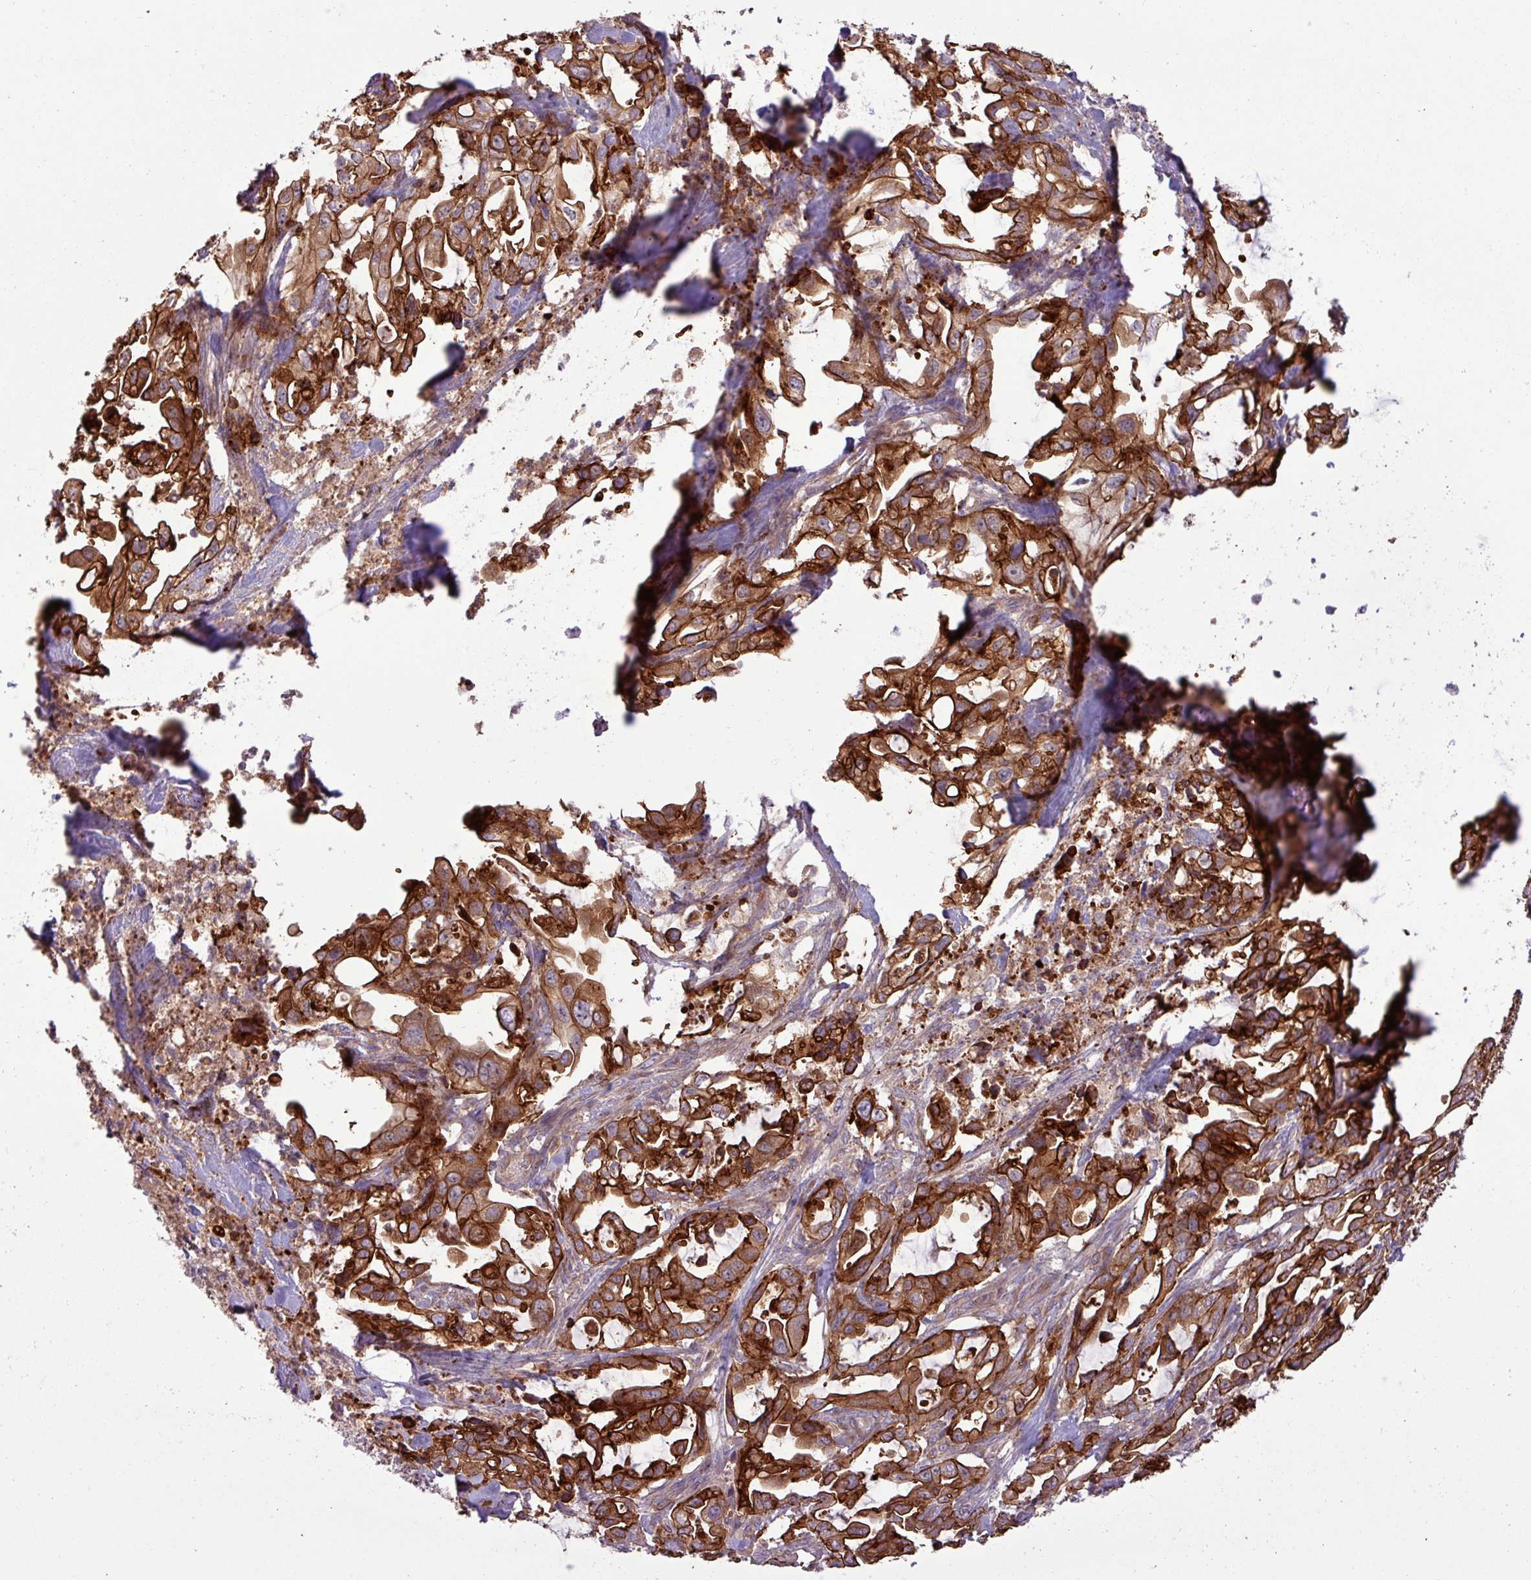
{"staining": {"intensity": "strong", "quantity": ">75%", "location": "cytoplasmic/membranous"}, "tissue": "pancreatic cancer", "cell_type": "Tumor cells", "image_type": "cancer", "snomed": [{"axis": "morphology", "description": "Adenocarcinoma, NOS"}, {"axis": "topography", "description": "Pancreas"}], "caption": "Approximately >75% of tumor cells in pancreatic cancer (adenocarcinoma) demonstrate strong cytoplasmic/membranous protein positivity as visualized by brown immunohistochemical staining.", "gene": "CNTRL", "patient": {"sex": "female", "age": 61}}